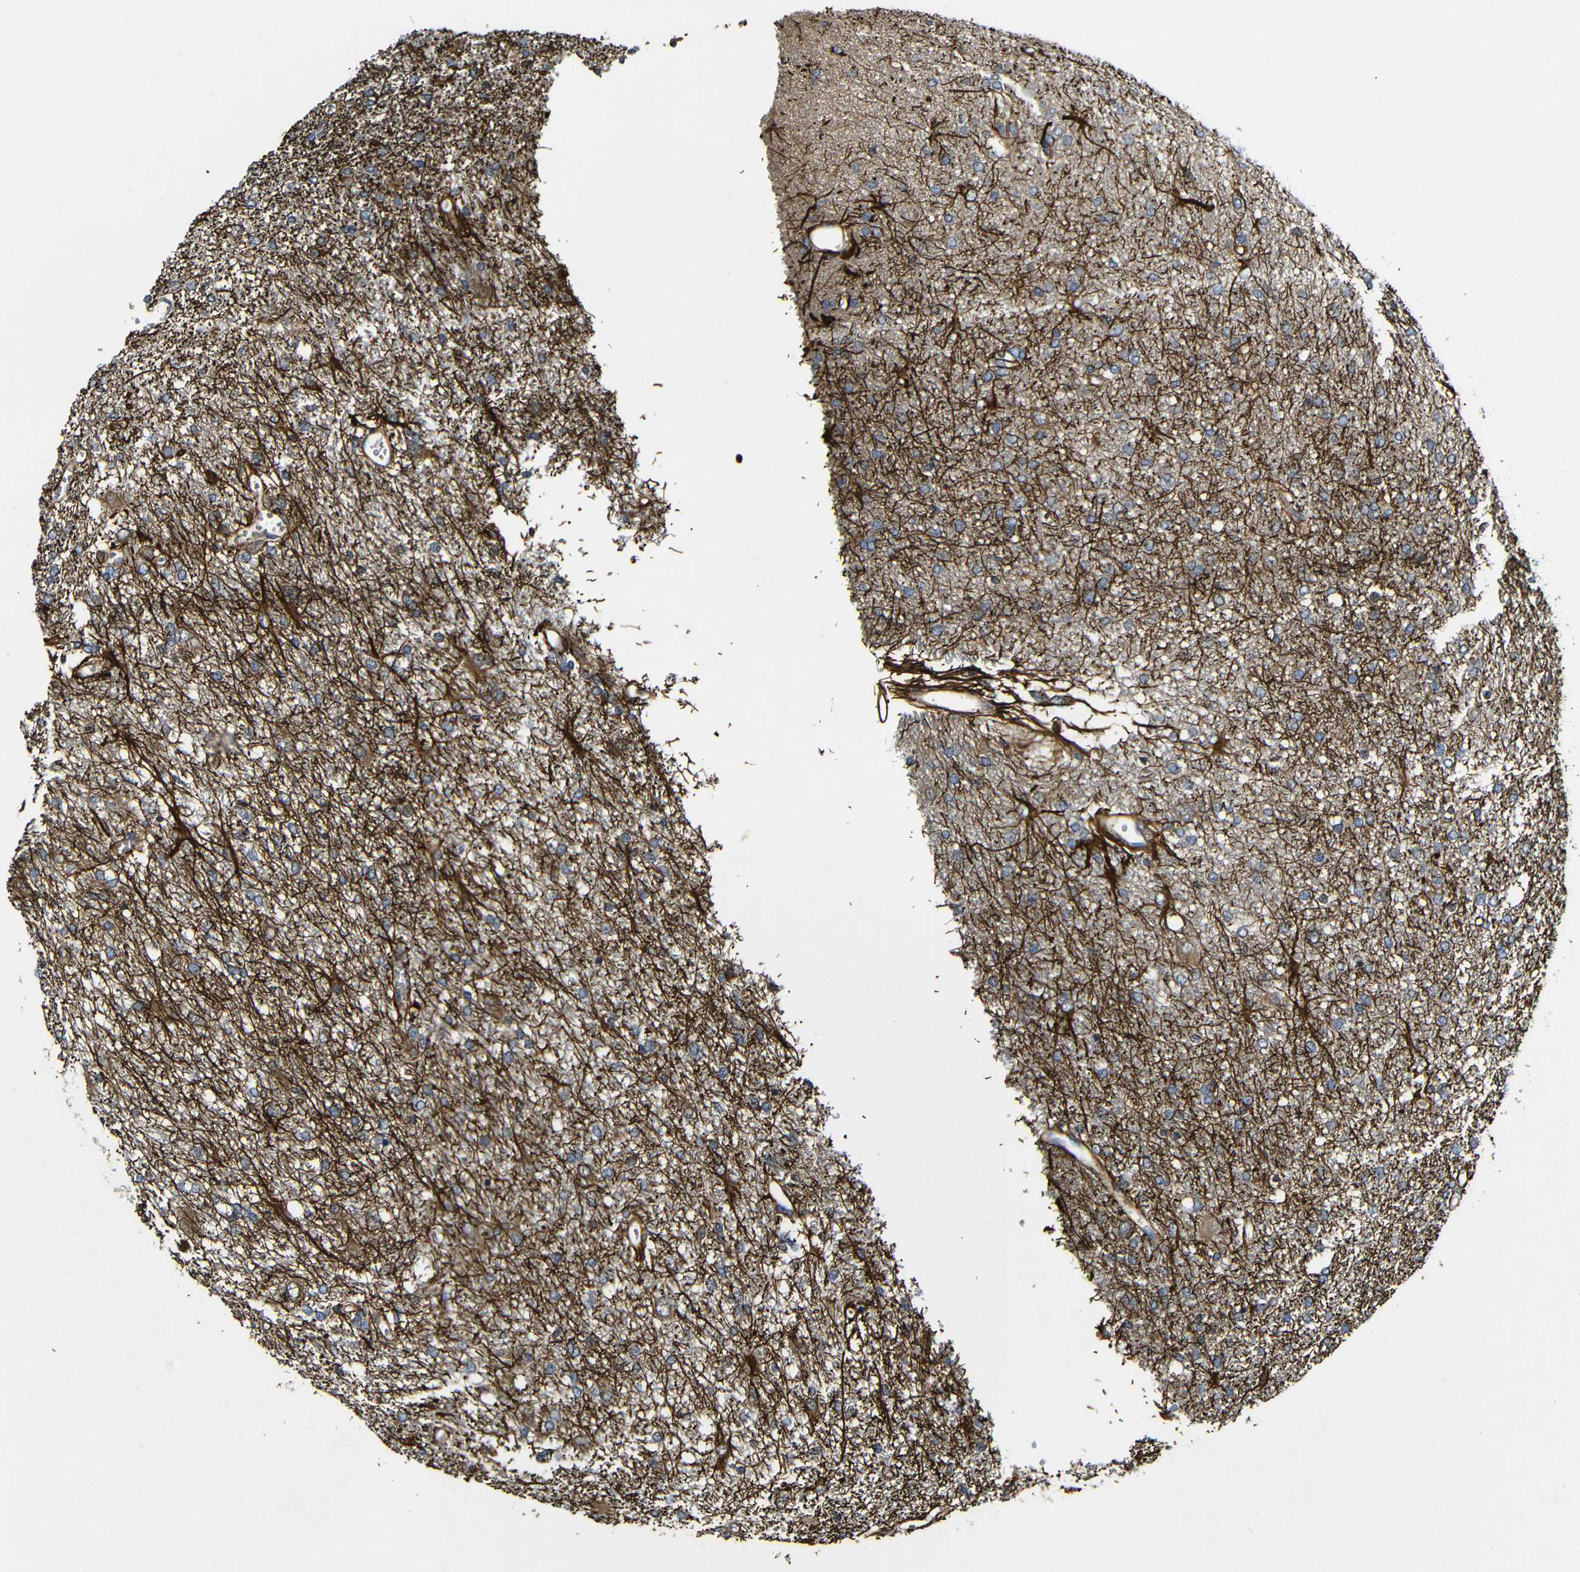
{"staining": {"intensity": "negative", "quantity": "none", "location": "none"}, "tissue": "glioma", "cell_type": "Tumor cells", "image_type": "cancer", "snomed": [{"axis": "morphology", "description": "Glioma, malignant, High grade"}, {"axis": "topography", "description": "Brain"}], "caption": "The IHC micrograph has no significant staining in tumor cells of malignant glioma (high-grade) tissue.", "gene": "GSDME", "patient": {"sex": "female", "age": 59}}